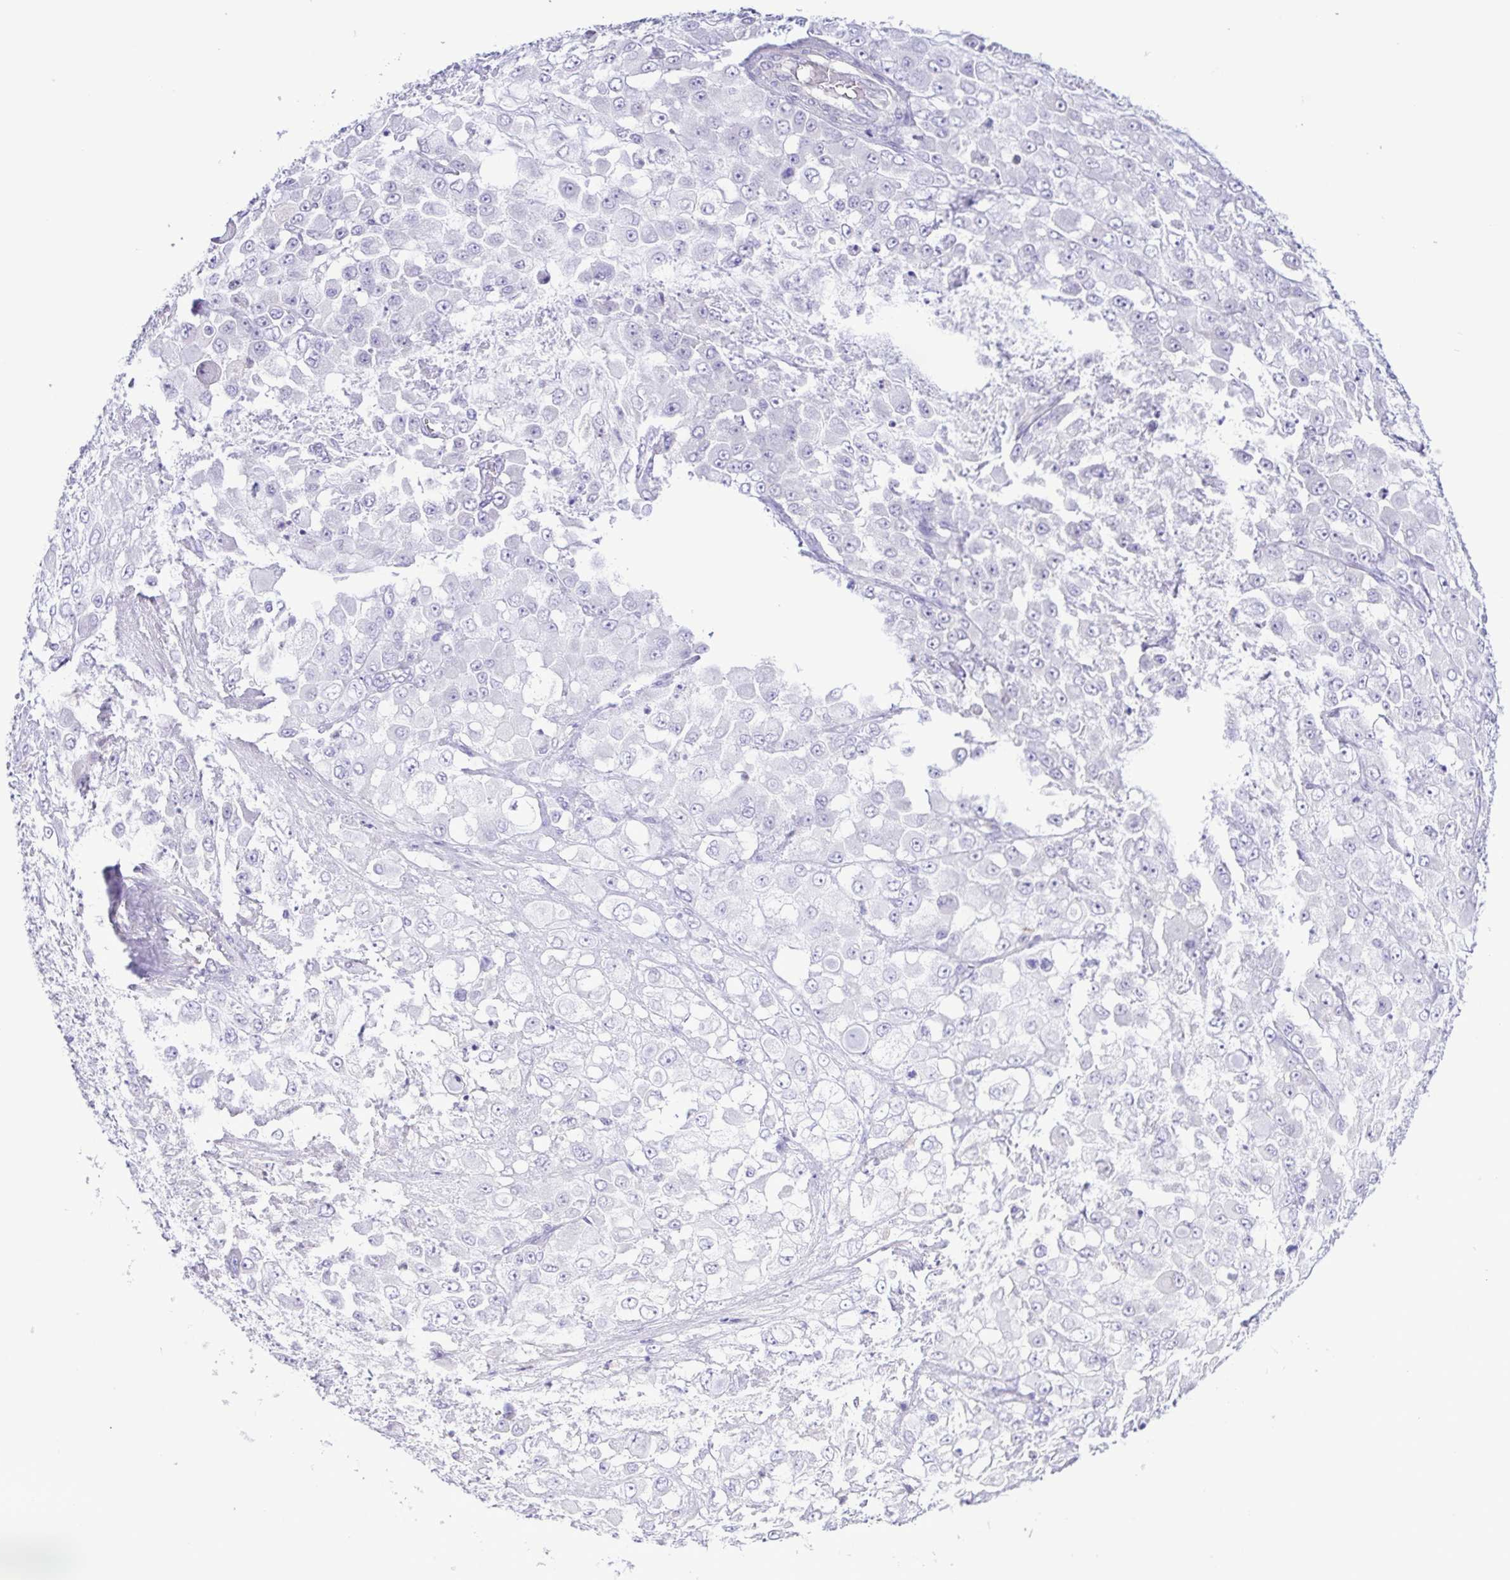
{"staining": {"intensity": "negative", "quantity": "none", "location": "none"}, "tissue": "stomach cancer", "cell_type": "Tumor cells", "image_type": "cancer", "snomed": [{"axis": "morphology", "description": "Adenocarcinoma, NOS"}, {"axis": "topography", "description": "Stomach"}], "caption": "This image is of stomach cancer stained with immunohistochemistry (IHC) to label a protein in brown with the nuclei are counter-stained blue. There is no staining in tumor cells.", "gene": "CYP17A1", "patient": {"sex": "female", "age": 76}}